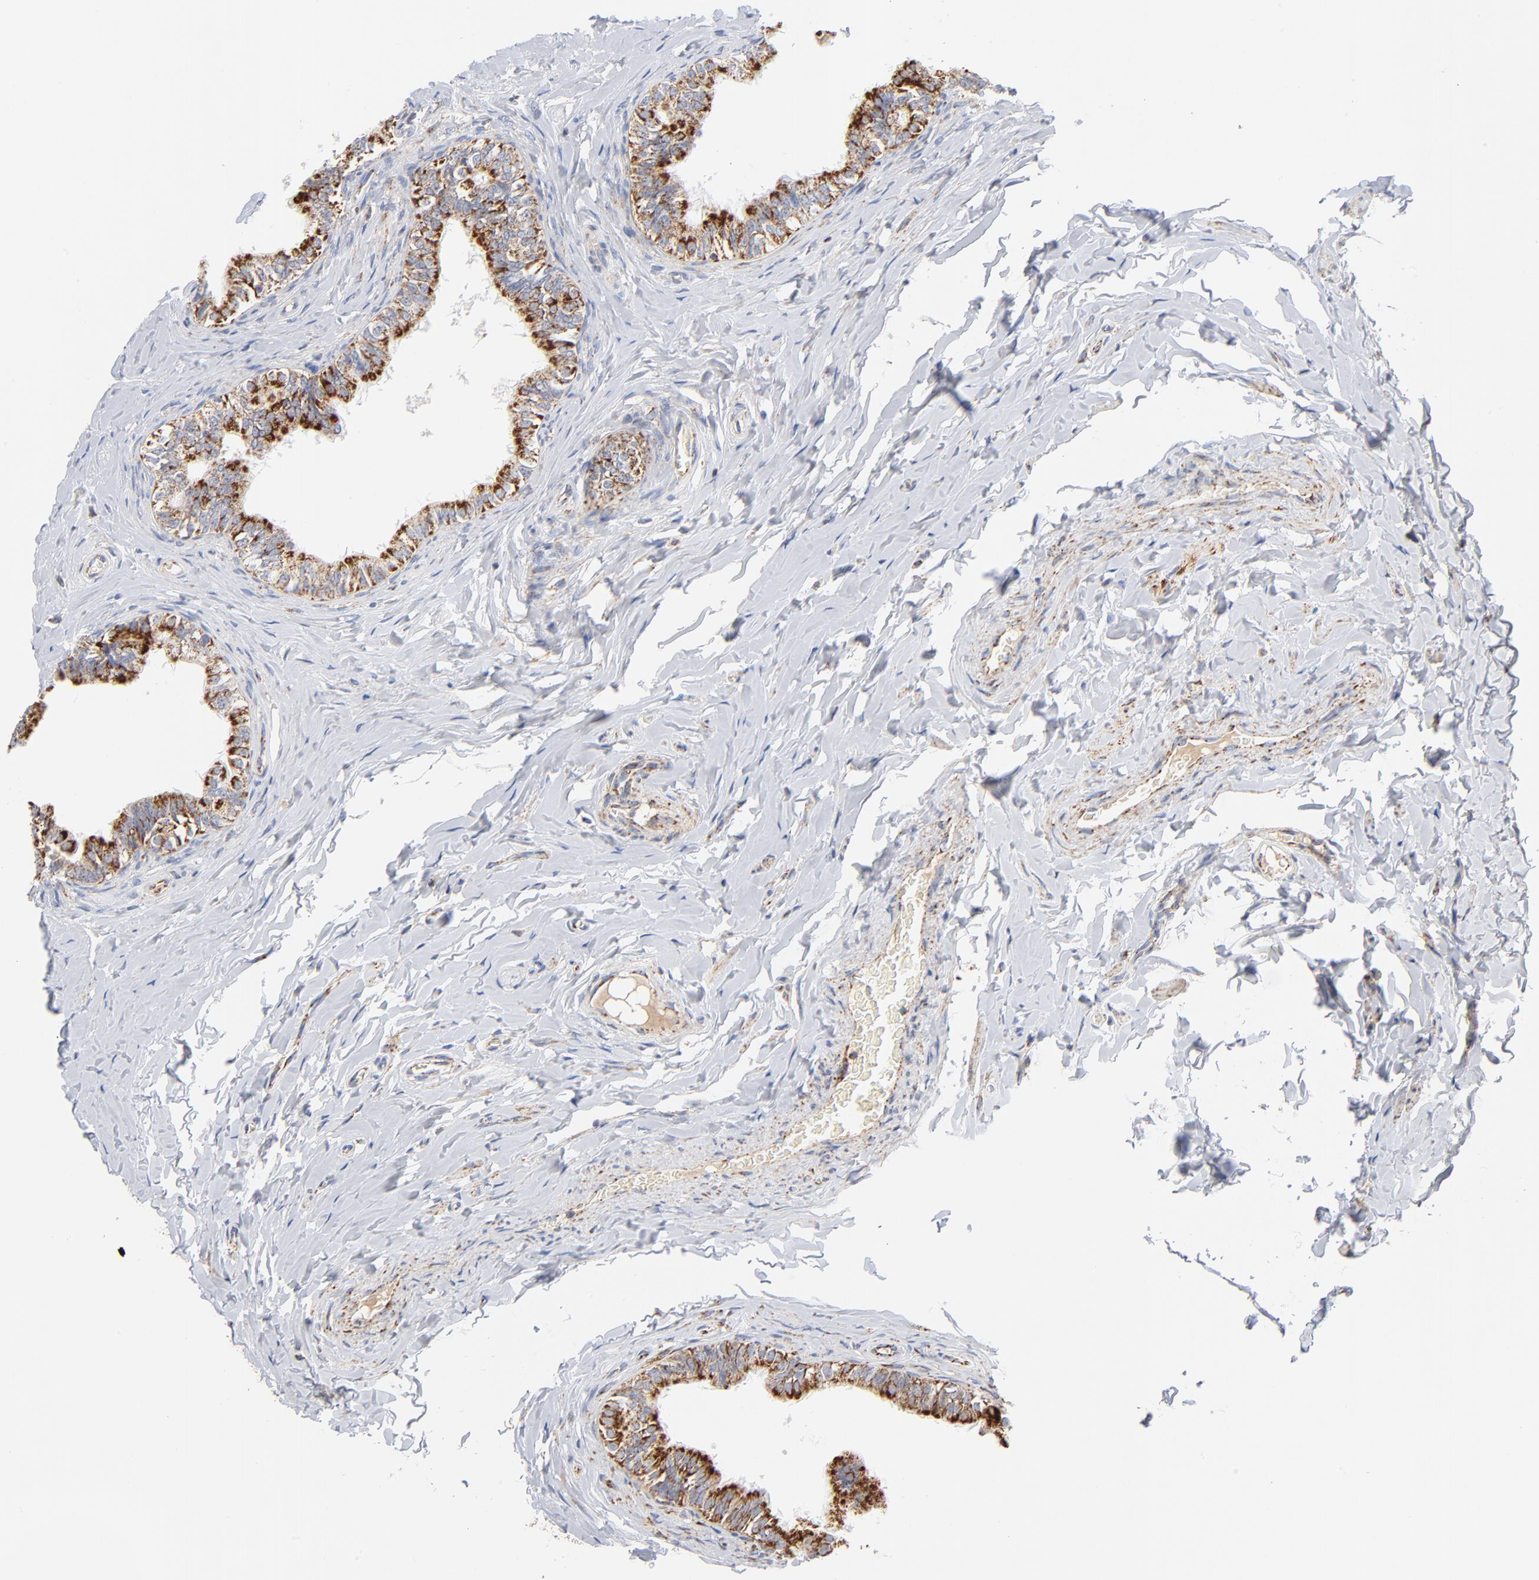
{"staining": {"intensity": "strong", "quantity": ">75%", "location": "cytoplasmic/membranous"}, "tissue": "epididymis", "cell_type": "Glandular cells", "image_type": "normal", "snomed": [{"axis": "morphology", "description": "Normal tissue, NOS"}, {"axis": "topography", "description": "Soft tissue"}, {"axis": "topography", "description": "Epididymis"}], "caption": "Protein positivity by IHC reveals strong cytoplasmic/membranous positivity in about >75% of glandular cells in benign epididymis.", "gene": "DIABLO", "patient": {"sex": "male", "age": 26}}